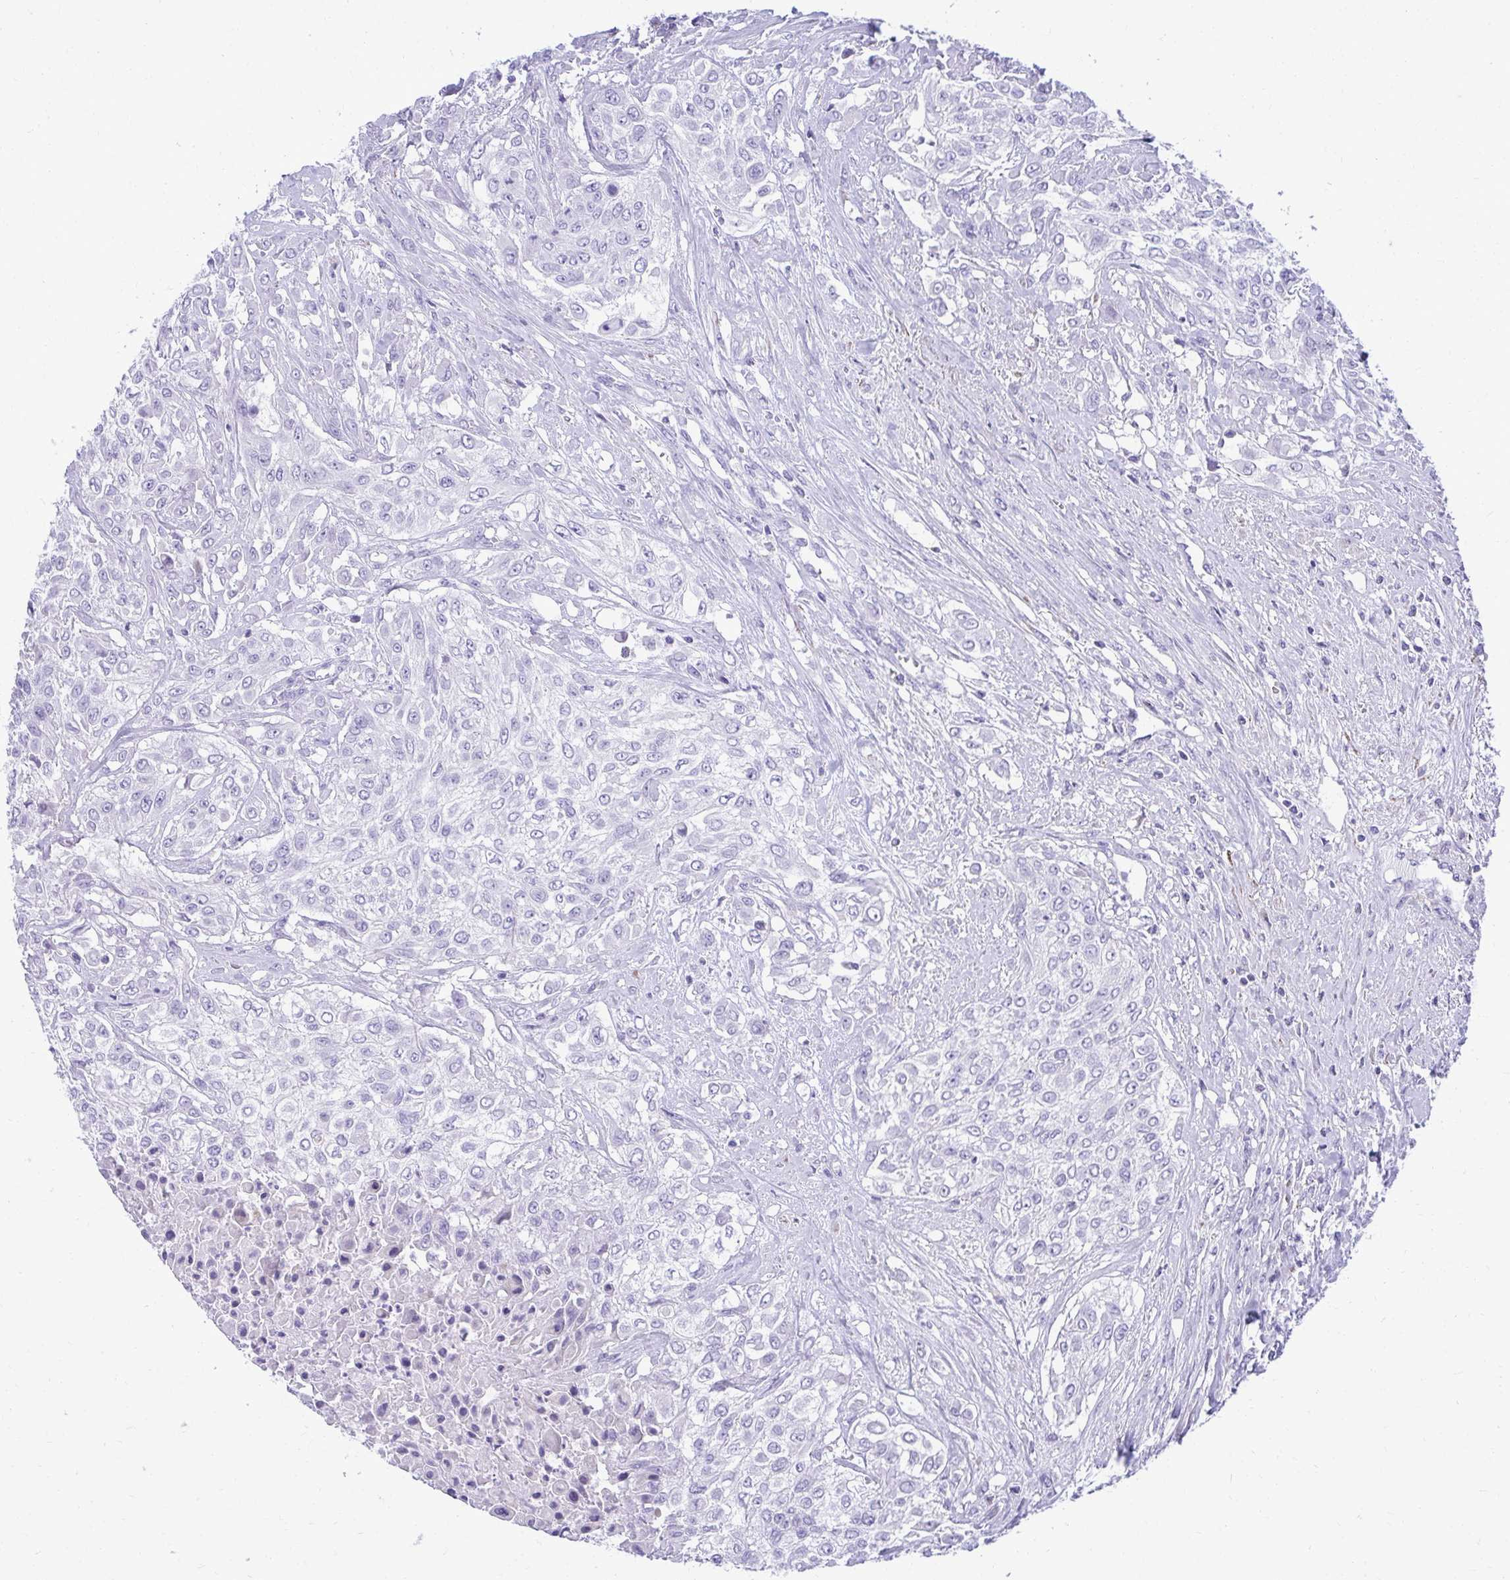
{"staining": {"intensity": "negative", "quantity": "none", "location": "none"}, "tissue": "urothelial cancer", "cell_type": "Tumor cells", "image_type": "cancer", "snomed": [{"axis": "morphology", "description": "Urothelial carcinoma, High grade"}, {"axis": "topography", "description": "Urinary bladder"}], "caption": "Human high-grade urothelial carcinoma stained for a protein using immunohistochemistry shows no staining in tumor cells.", "gene": "AIG1", "patient": {"sex": "male", "age": 57}}